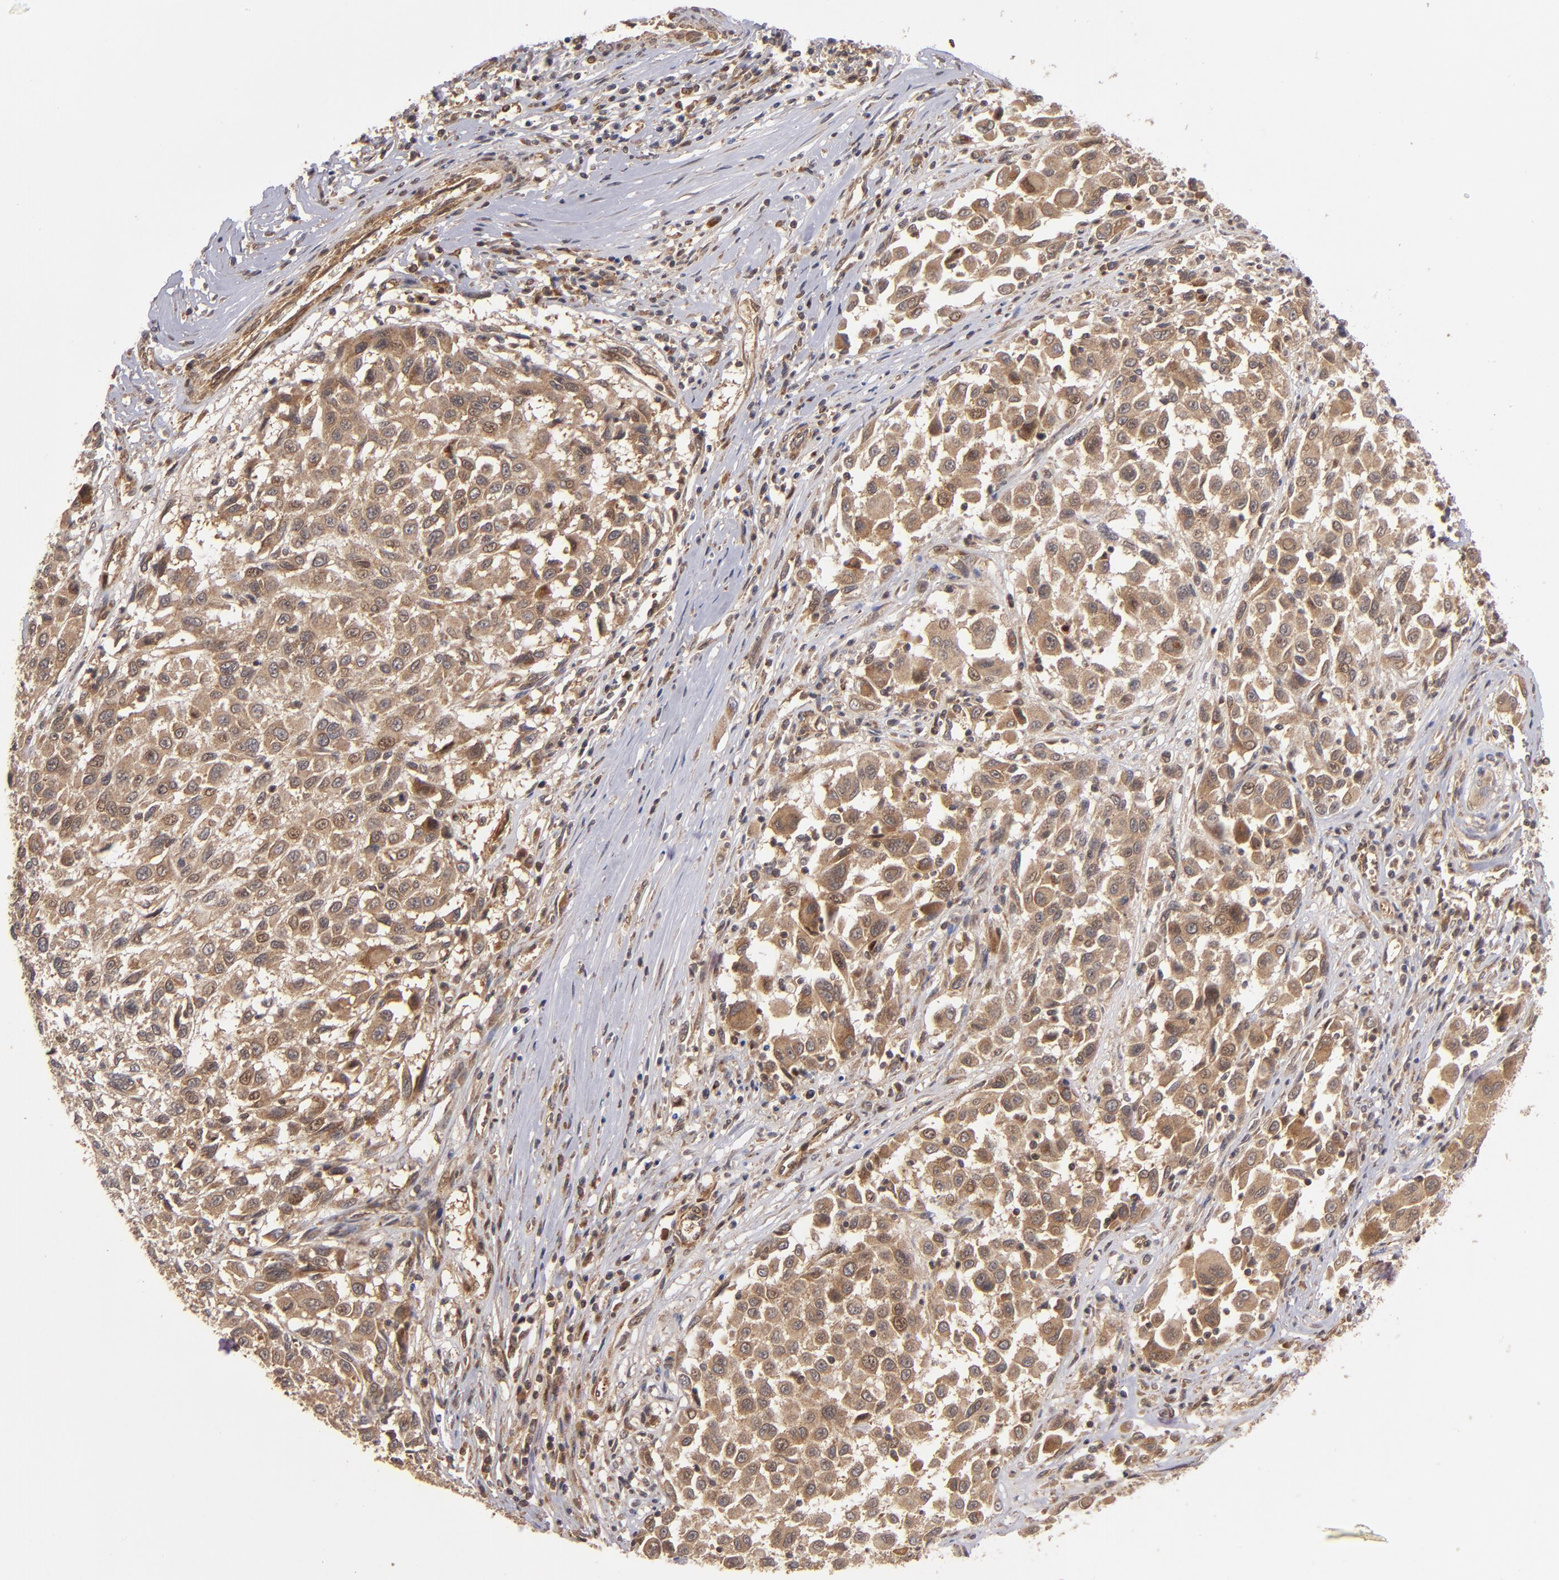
{"staining": {"intensity": "moderate", "quantity": ">75%", "location": "cytoplasmic/membranous"}, "tissue": "melanoma", "cell_type": "Tumor cells", "image_type": "cancer", "snomed": [{"axis": "morphology", "description": "Malignant melanoma, Metastatic site"}, {"axis": "topography", "description": "Lymph node"}], "caption": "Protein expression analysis of melanoma reveals moderate cytoplasmic/membranous staining in approximately >75% of tumor cells. The staining was performed using DAB, with brown indicating positive protein expression. Nuclei are stained blue with hematoxylin.", "gene": "BDKRB1", "patient": {"sex": "male", "age": 61}}